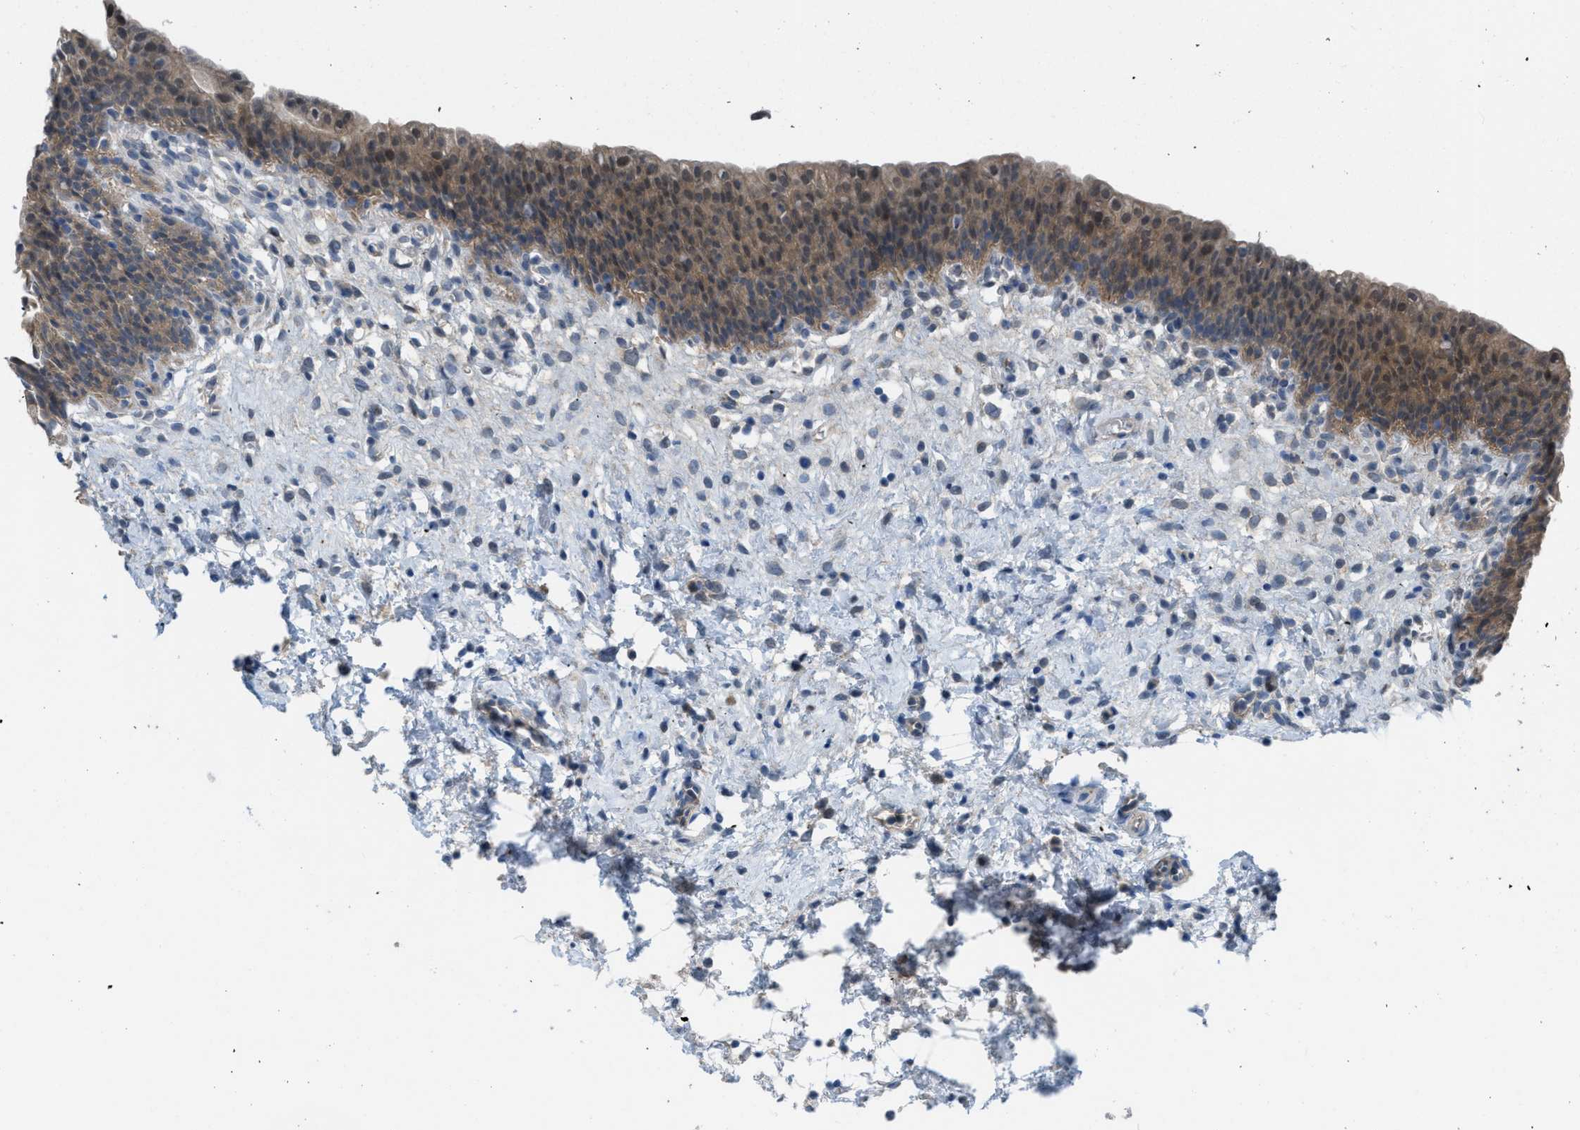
{"staining": {"intensity": "moderate", "quantity": ">75%", "location": "cytoplasmic/membranous"}, "tissue": "urinary bladder", "cell_type": "Urothelial cells", "image_type": "normal", "snomed": [{"axis": "morphology", "description": "Normal tissue, NOS"}, {"axis": "topography", "description": "Urinary bladder"}], "caption": "DAB immunohistochemical staining of normal urinary bladder shows moderate cytoplasmic/membranous protein expression in approximately >75% of urothelial cells. The staining is performed using DAB (3,3'-diaminobenzidine) brown chromogen to label protein expression. The nuclei are counter-stained blue using hematoxylin.", "gene": "BAZ2B", "patient": {"sex": "male", "age": 37}}